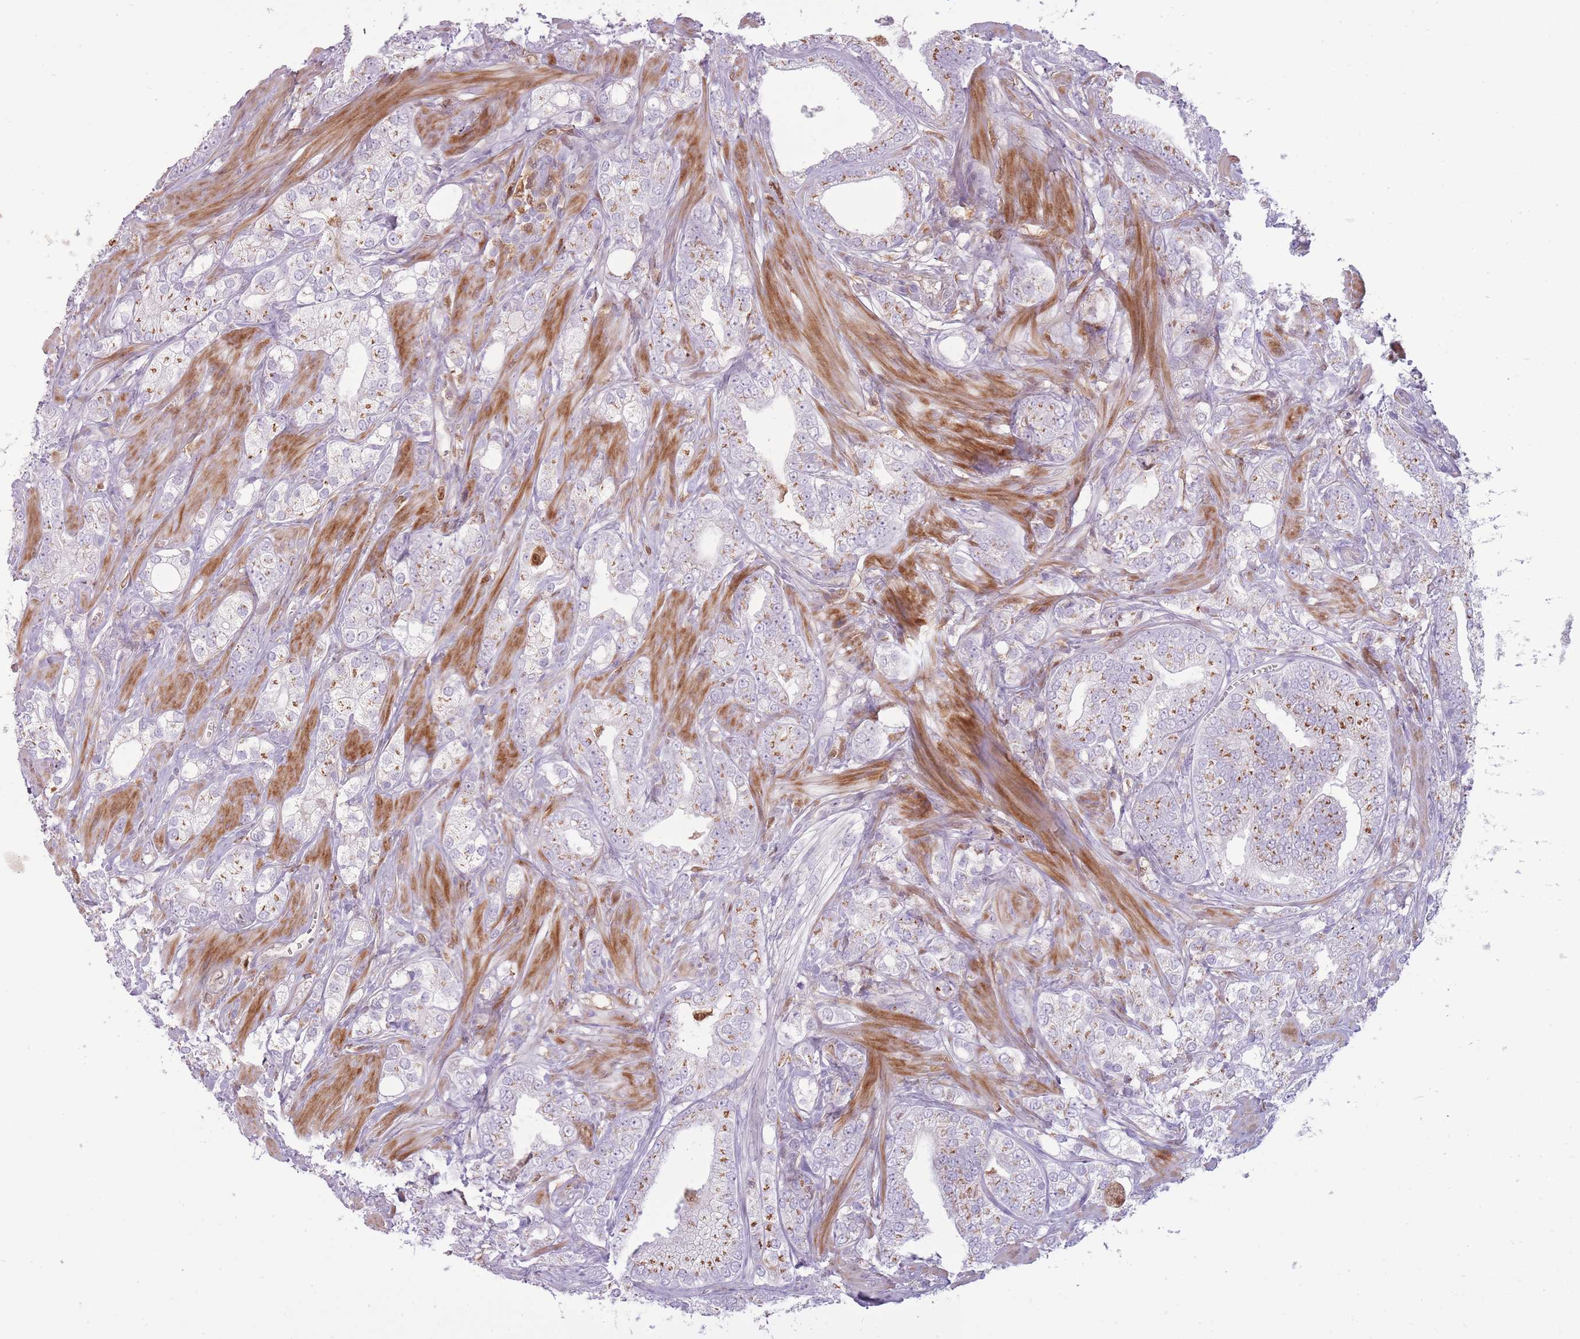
{"staining": {"intensity": "moderate", "quantity": "25%-75%", "location": "cytoplasmic/membranous"}, "tissue": "prostate cancer", "cell_type": "Tumor cells", "image_type": "cancer", "snomed": [{"axis": "morphology", "description": "Adenocarcinoma, High grade"}, {"axis": "topography", "description": "Prostate"}], "caption": "Prostate cancer stained with a brown dye demonstrates moderate cytoplasmic/membranous positive staining in approximately 25%-75% of tumor cells.", "gene": "LGALS9", "patient": {"sex": "male", "age": 50}}